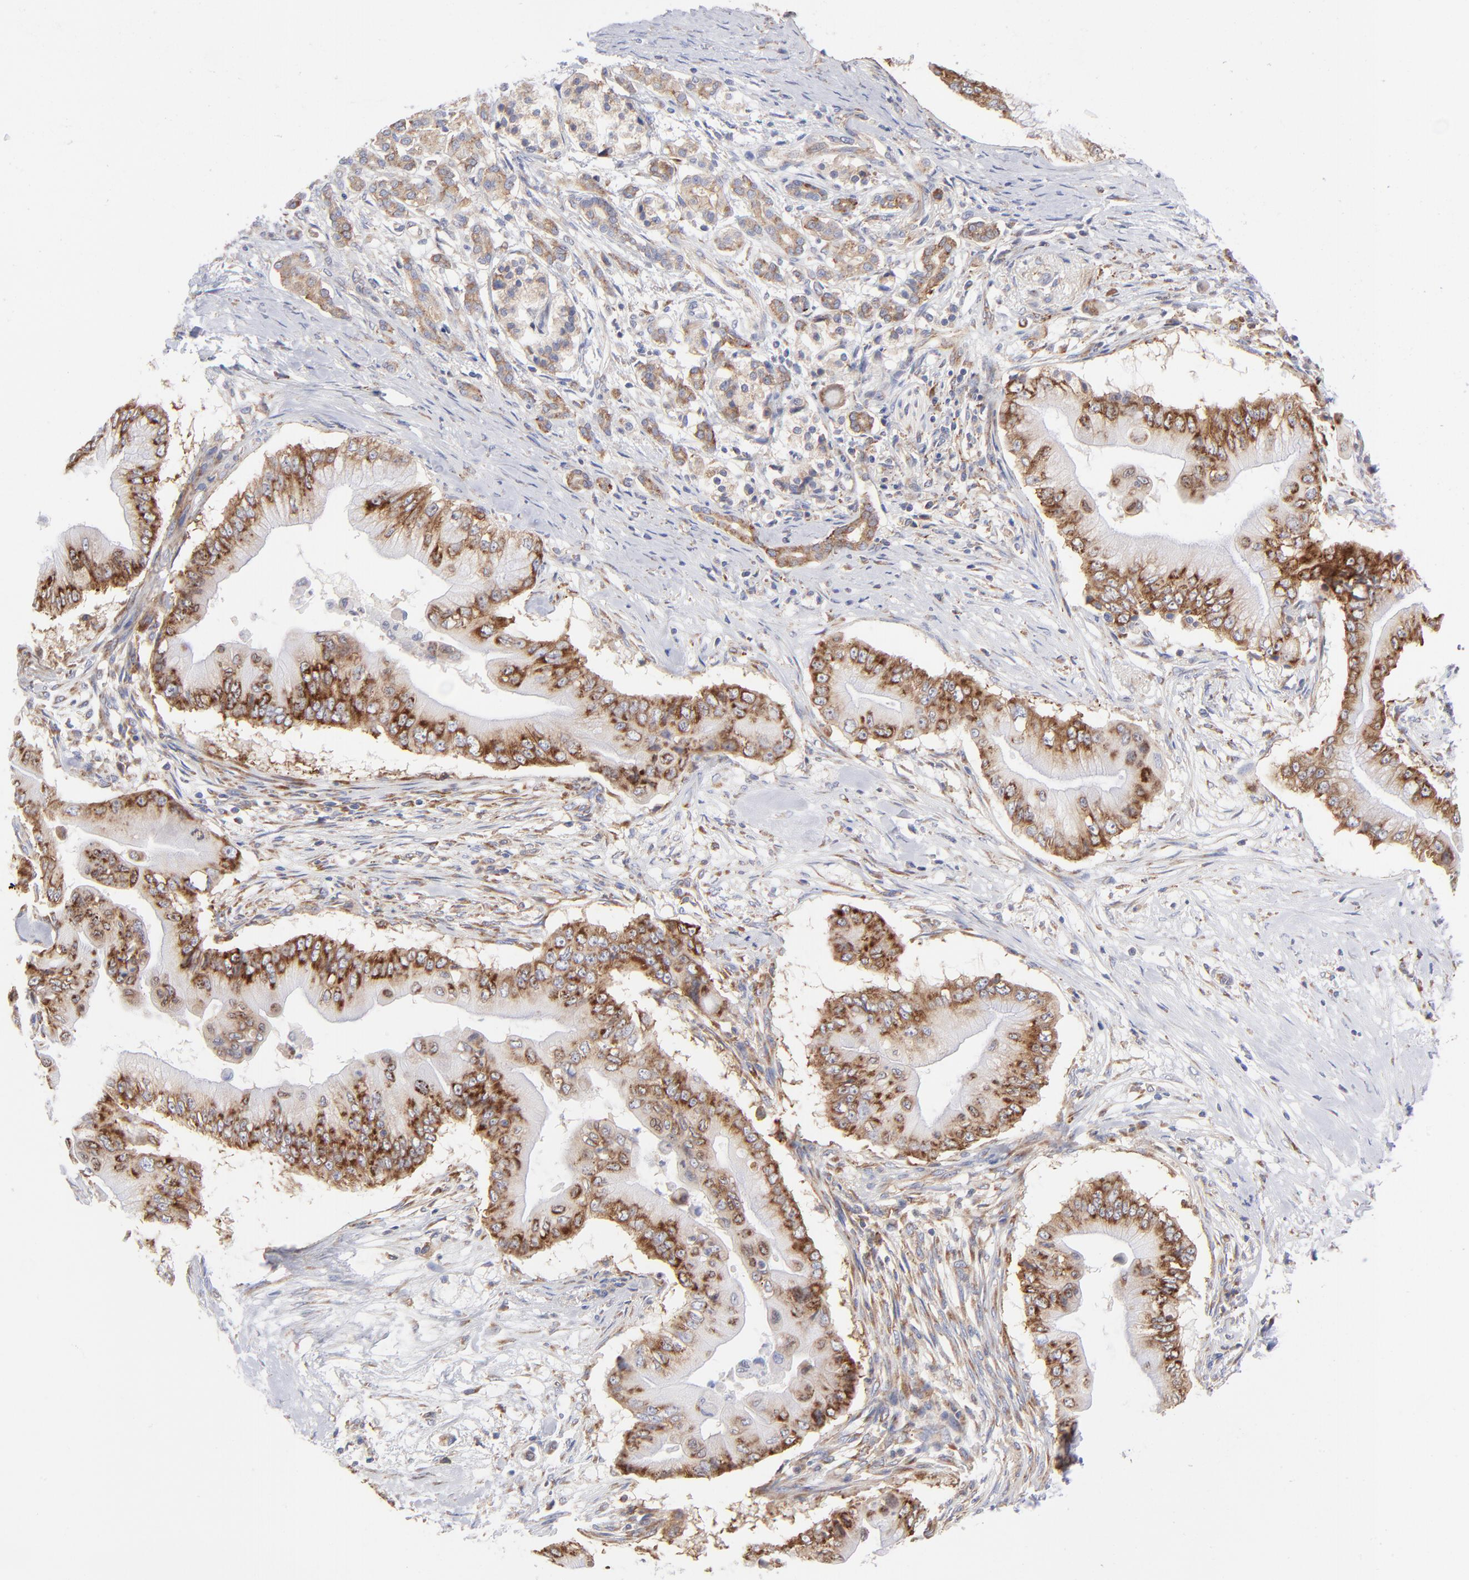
{"staining": {"intensity": "strong", "quantity": ">75%", "location": "cytoplasmic/membranous"}, "tissue": "pancreatic cancer", "cell_type": "Tumor cells", "image_type": "cancer", "snomed": [{"axis": "morphology", "description": "Adenocarcinoma, NOS"}, {"axis": "topography", "description": "Pancreas"}], "caption": "Immunohistochemistry (IHC) (DAB) staining of adenocarcinoma (pancreatic) demonstrates strong cytoplasmic/membranous protein expression in about >75% of tumor cells. Using DAB (3,3'-diaminobenzidine) (brown) and hematoxylin (blue) stains, captured at high magnification using brightfield microscopy.", "gene": "EIF2AK2", "patient": {"sex": "male", "age": 62}}